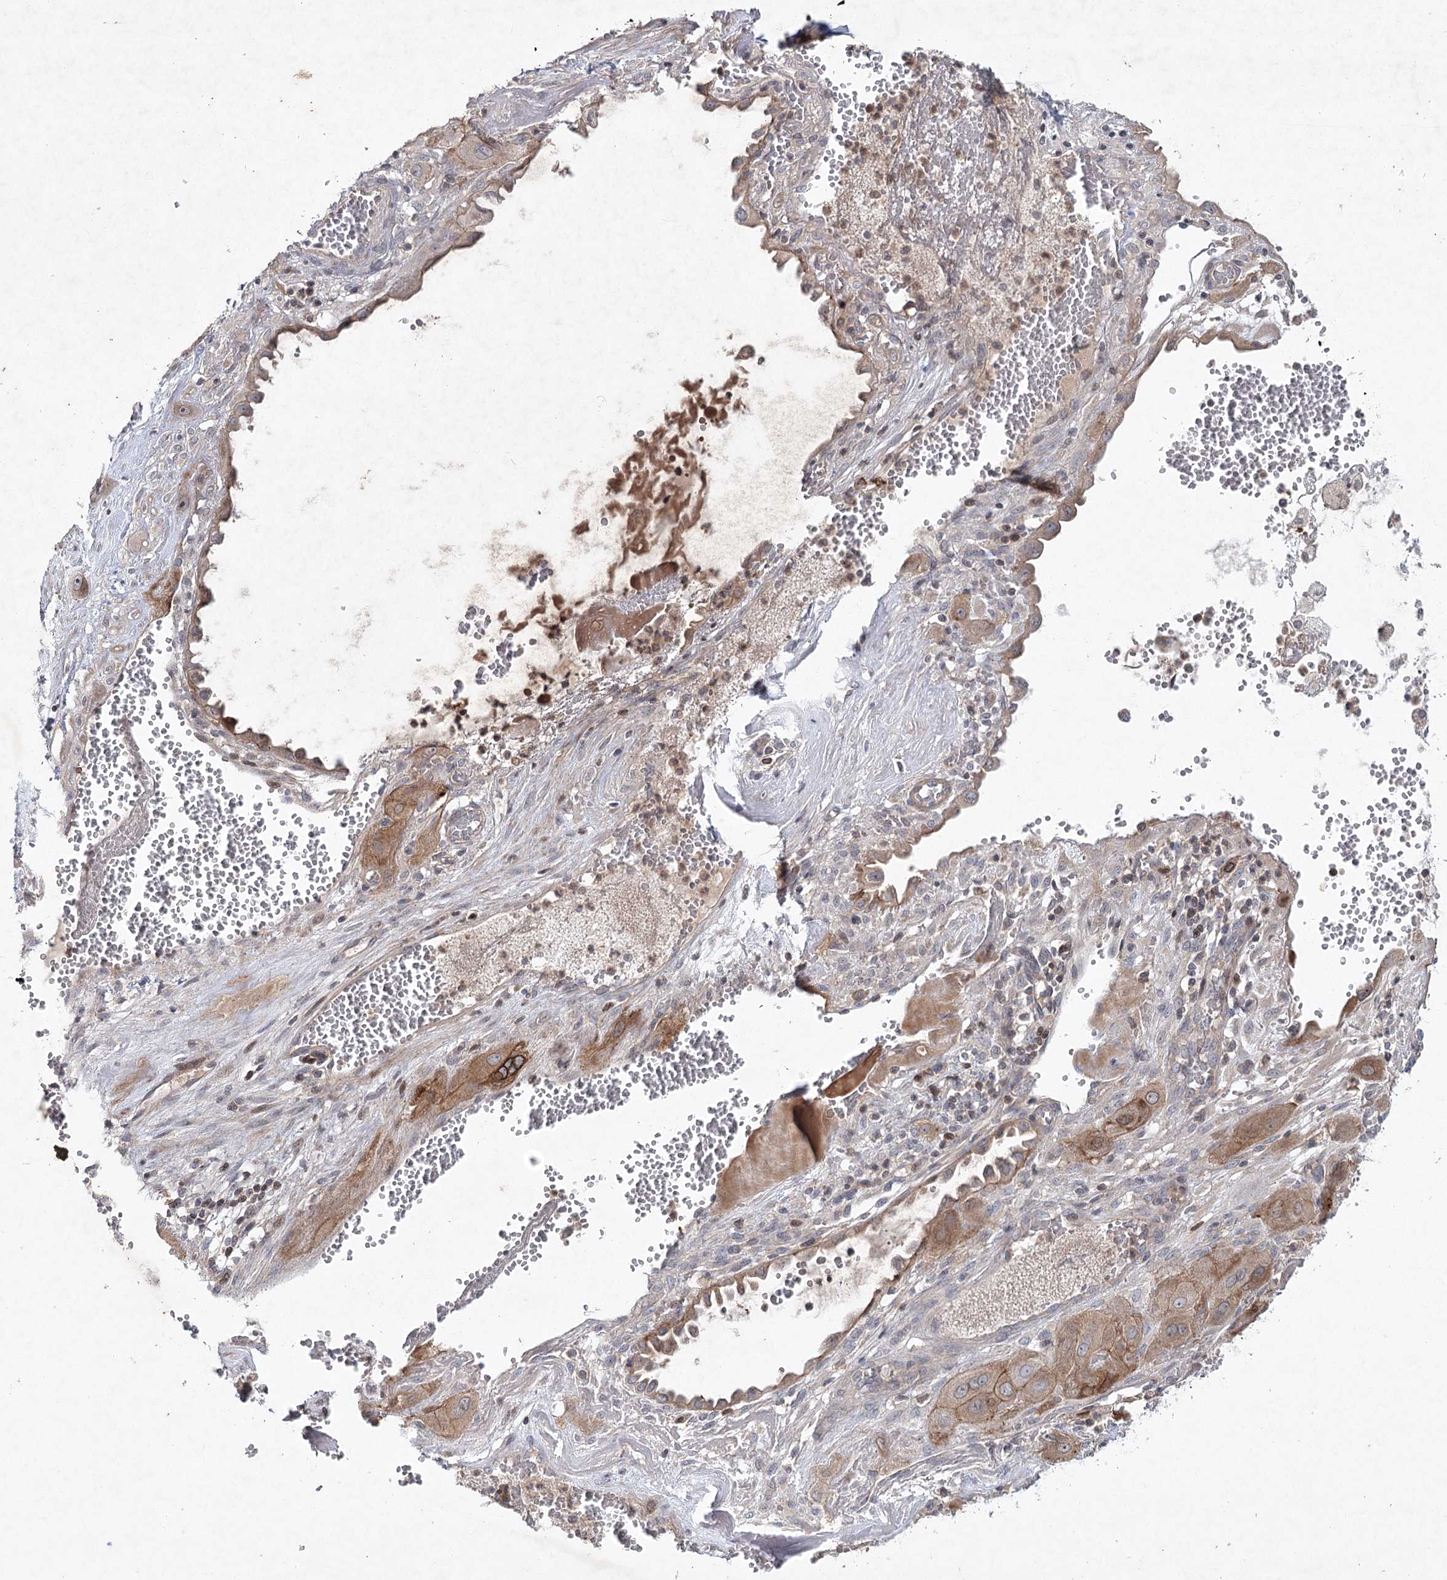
{"staining": {"intensity": "moderate", "quantity": ">75%", "location": "cytoplasmic/membranous"}, "tissue": "cervical cancer", "cell_type": "Tumor cells", "image_type": "cancer", "snomed": [{"axis": "morphology", "description": "Squamous cell carcinoma, NOS"}, {"axis": "topography", "description": "Cervix"}], "caption": "A histopathology image showing moderate cytoplasmic/membranous expression in approximately >75% of tumor cells in cervical cancer (squamous cell carcinoma), as visualized by brown immunohistochemical staining.", "gene": "MAP3K13", "patient": {"sex": "female", "age": 34}}